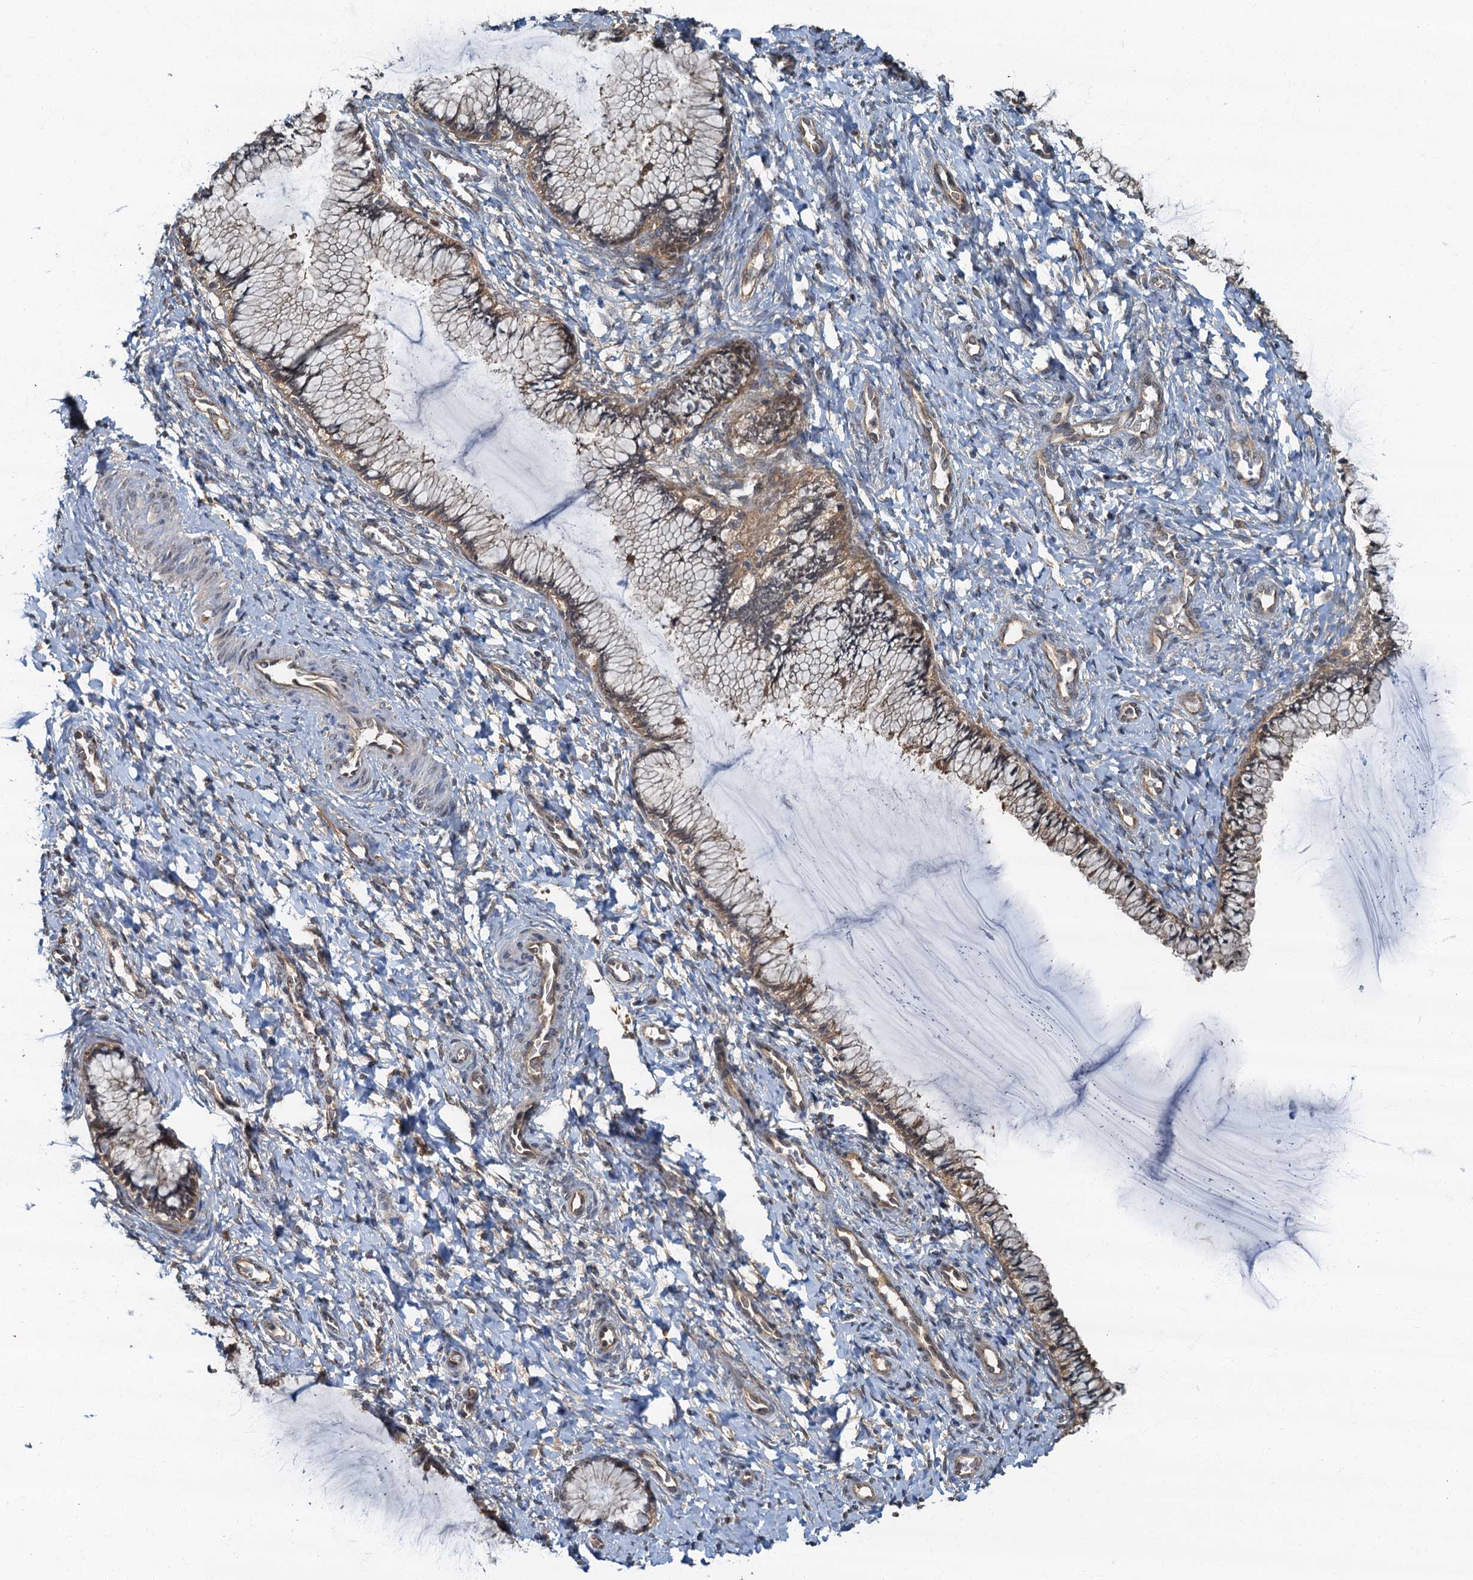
{"staining": {"intensity": "moderate", "quantity": ">75%", "location": "cytoplasmic/membranous"}, "tissue": "cervix", "cell_type": "Glandular cells", "image_type": "normal", "snomed": [{"axis": "morphology", "description": "Normal tissue, NOS"}, {"axis": "morphology", "description": "Adenocarcinoma, NOS"}, {"axis": "topography", "description": "Cervix"}], "caption": "Glandular cells exhibit moderate cytoplasmic/membranous positivity in approximately >75% of cells in unremarkable cervix. Immunohistochemistry stains the protein of interest in brown and the nuclei are stained blue.", "gene": "TBCK", "patient": {"sex": "female", "age": 29}}